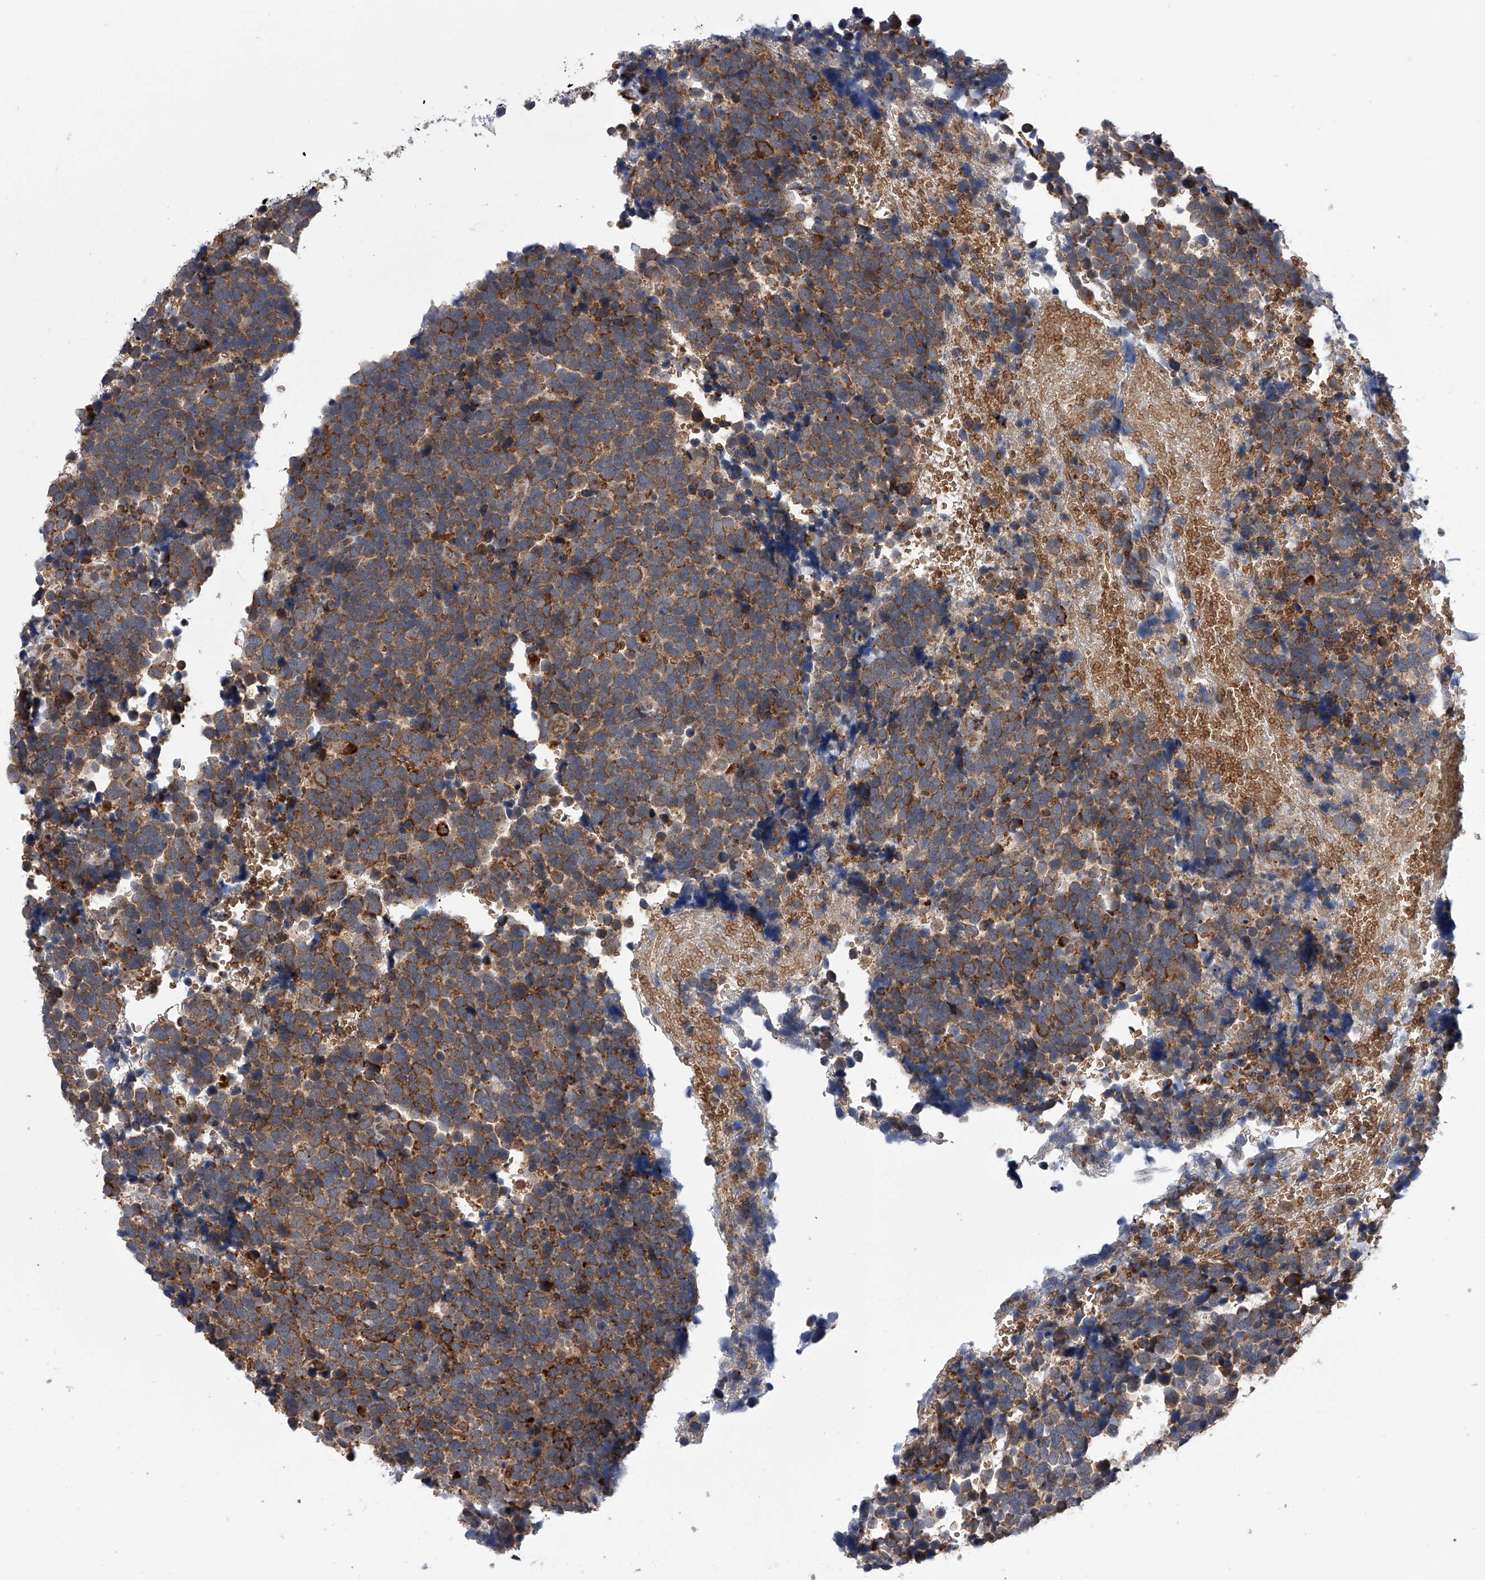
{"staining": {"intensity": "moderate", "quantity": ">75%", "location": "cytoplasmic/membranous"}, "tissue": "urothelial cancer", "cell_type": "Tumor cells", "image_type": "cancer", "snomed": [{"axis": "morphology", "description": "Urothelial carcinoma, High grade"}, {"axis": "topography", "description": "Urinary bladder"}], "caption": "The image demonstrates a brown stain indicating the presence of a protein in the cytoplasmic/membranous of tumor cells in high-grade urothelial carcinoma. (brown staining indicates protein expression, while blue staining denotes nuclei).", "gene": "SPOCK1", "patient": {"sex": "female", "age": 82}}